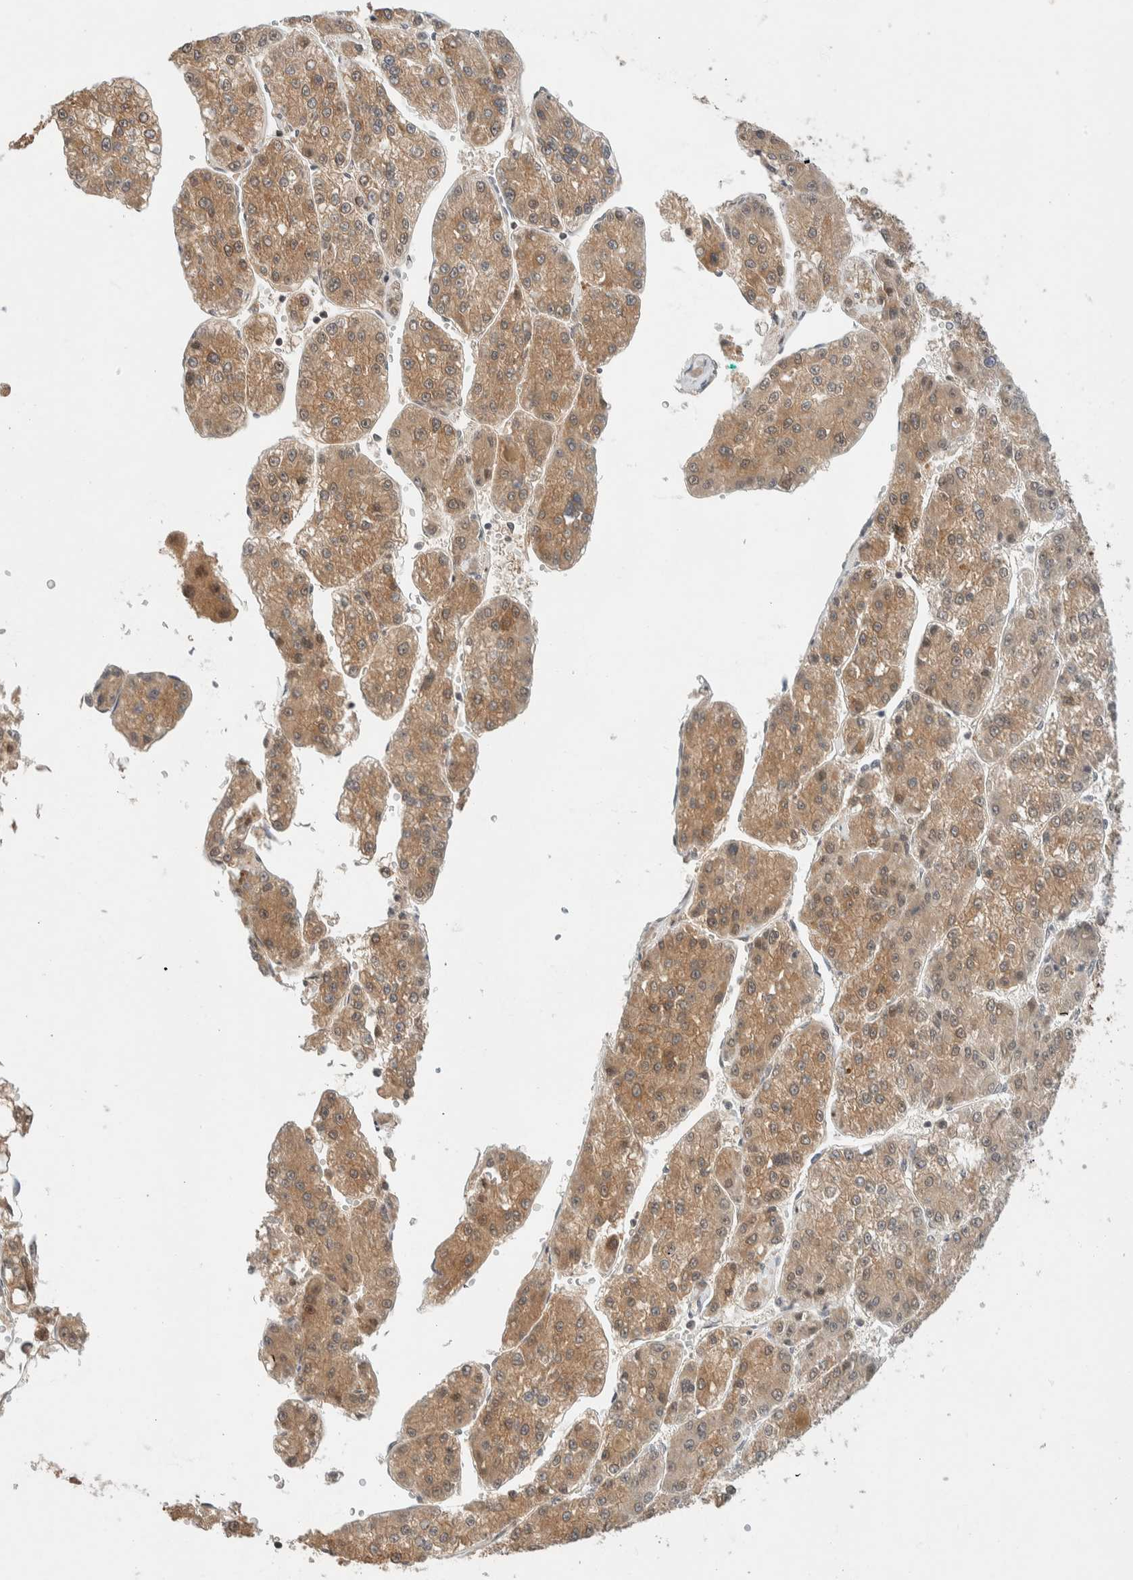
{"staining": {"intensity": "moderate", "quantity": ">75%", "location": "cytoplasmic/membranous"}, "tissue": "liver cancer", "cell_type": "Tumor cells", "image_type": "cancer", "snomed": [{"axis": "morphology", "description": "Carcinoma, Hepatocellular, NOS"}, {"axis": "topography", "description": "Liver"}], "caption": "Human hepatocellular carcinoma (liver) stained for a protein (brown) shows moderate cytoplasmic/membranous positive positivity in approximately >75% of tumor cells.", "gene": "C8orf76", "patient": {"sex": "female", "age": 73}}